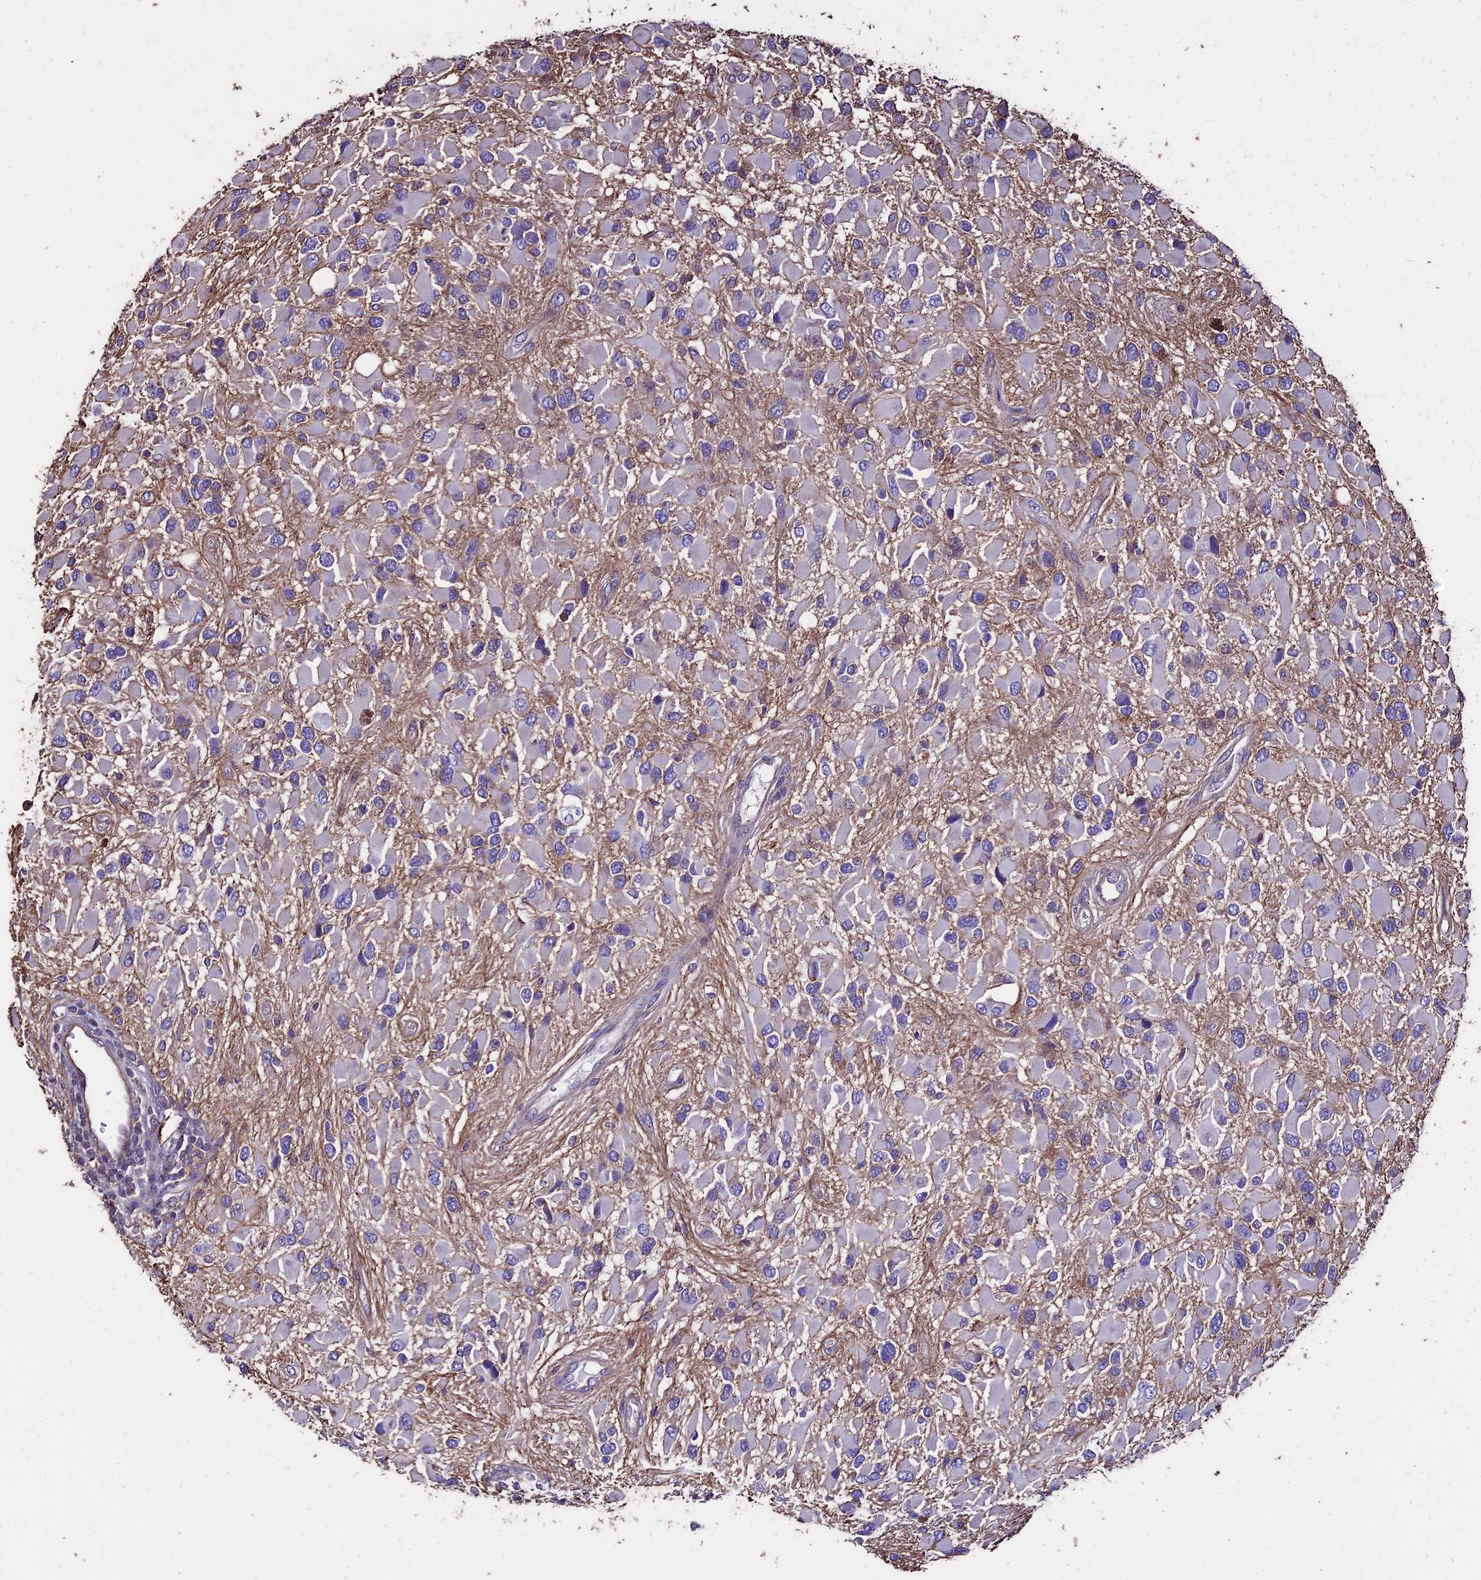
{"staining": {"intensity": "negative", "quantity": "none", "location": "none"}, "tissue": "glioma", "cell_type": "Tumor cells", "image_type": "cancer", "snomed": [{"axis": "morphology", "description": "Glioma, malignant, High grade"}, {"axis": "topography", "description": "Brain"}], "caption": "Malignant glioma (high-grade) was stained to show a protein in brown. There is no significant expression in tumor cells. (Brightfield microscopy of DAB IHC at high magnification).", "gene": "USB1", "patient": {"sex": "male", "age": 53}}